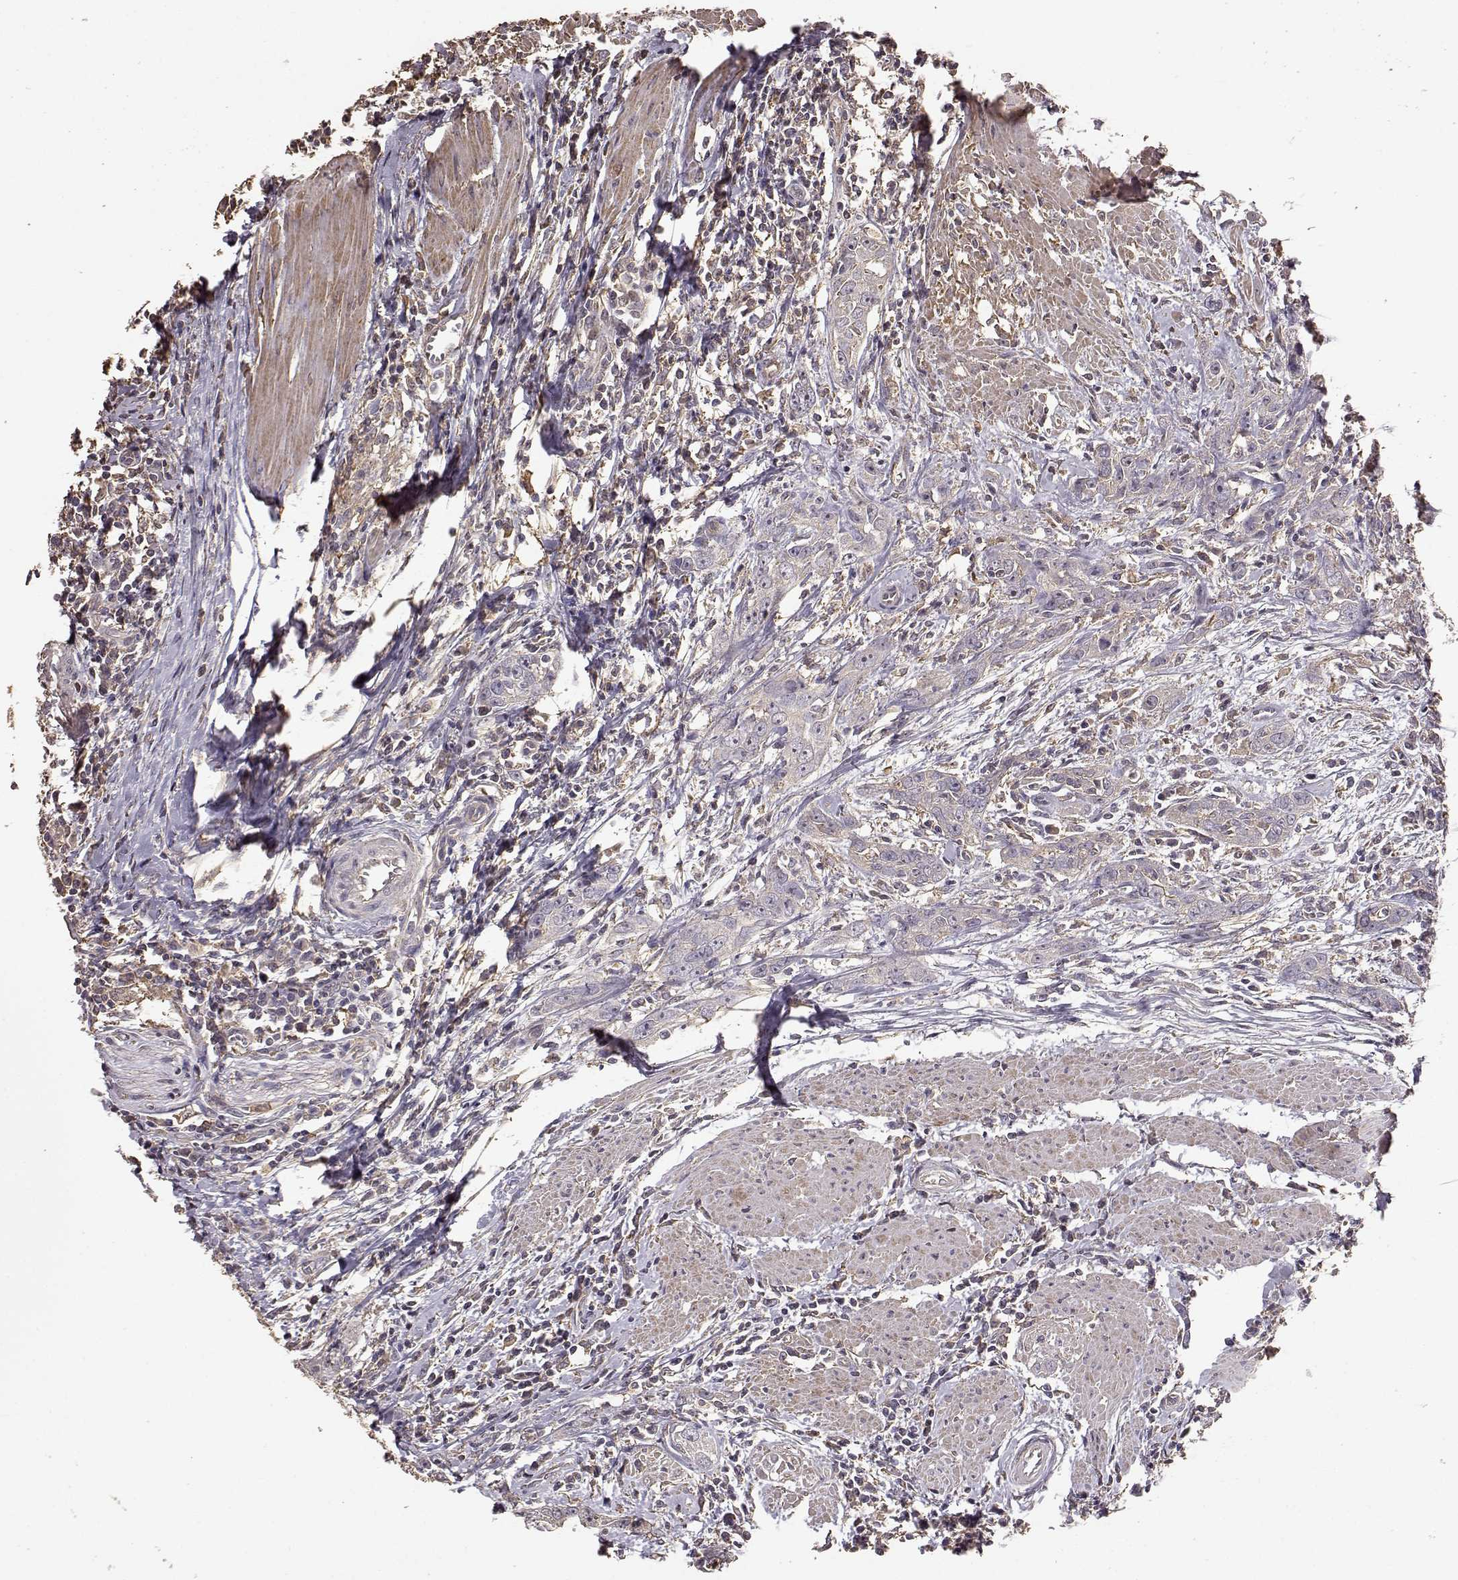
{"staining": {"intensity": "negative", "quantity": "none", "location": "none"}, "tissue": "urothelial cancer", "cell_type": "Tumor cells", "image_type": "cancer", "snomed": [{"axis": "morphology", "description": "Urothelial carcinoma, High grade"}, {"axis": "topography", "description": "Urinary bladder"}], "caption": "Tumor cells are negative for protein expression in human urothelial cancer.", "gene": "PTGES2", "patient": {"sex": "male", "age": 83}}